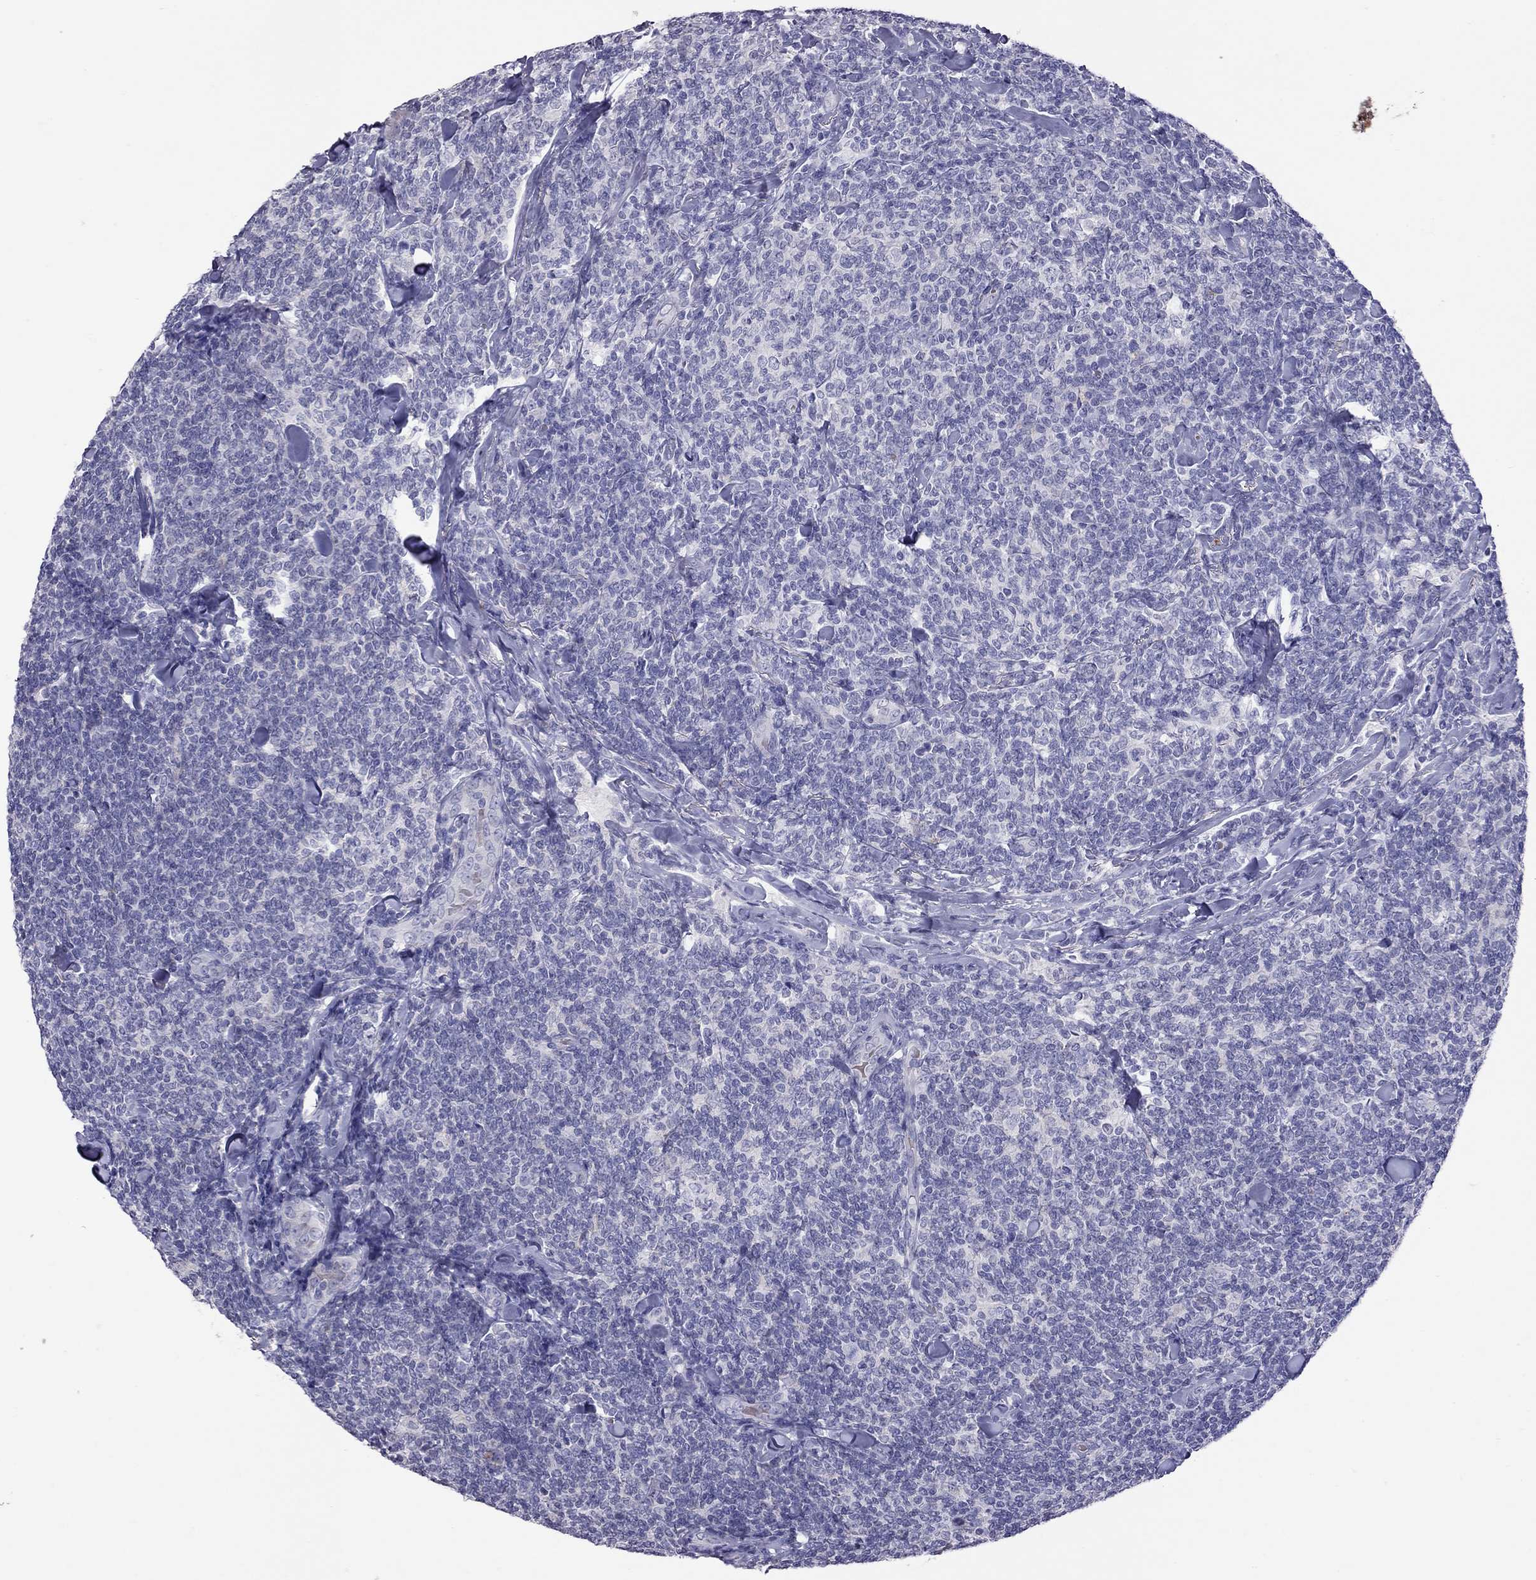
{"staining": {"intensity": "negative", "quantity": "none", "location": "none"}, "tissue": "lymphoma", "cell_type": "Tumor cells", "image_type": "cancer", "snomed": [{"axis": "morphology", "description": "Malignant lymphoma, non-Hodgkin's type, Low grade"}, {"axis": "topography", "description": "Lymph node"}], "caption": "Lymphoma was stained to show a protein in brown. There is no significant expression in tumor cells.", "gene": "MUC16", "patient": {"sex": "female", "age": 56}}